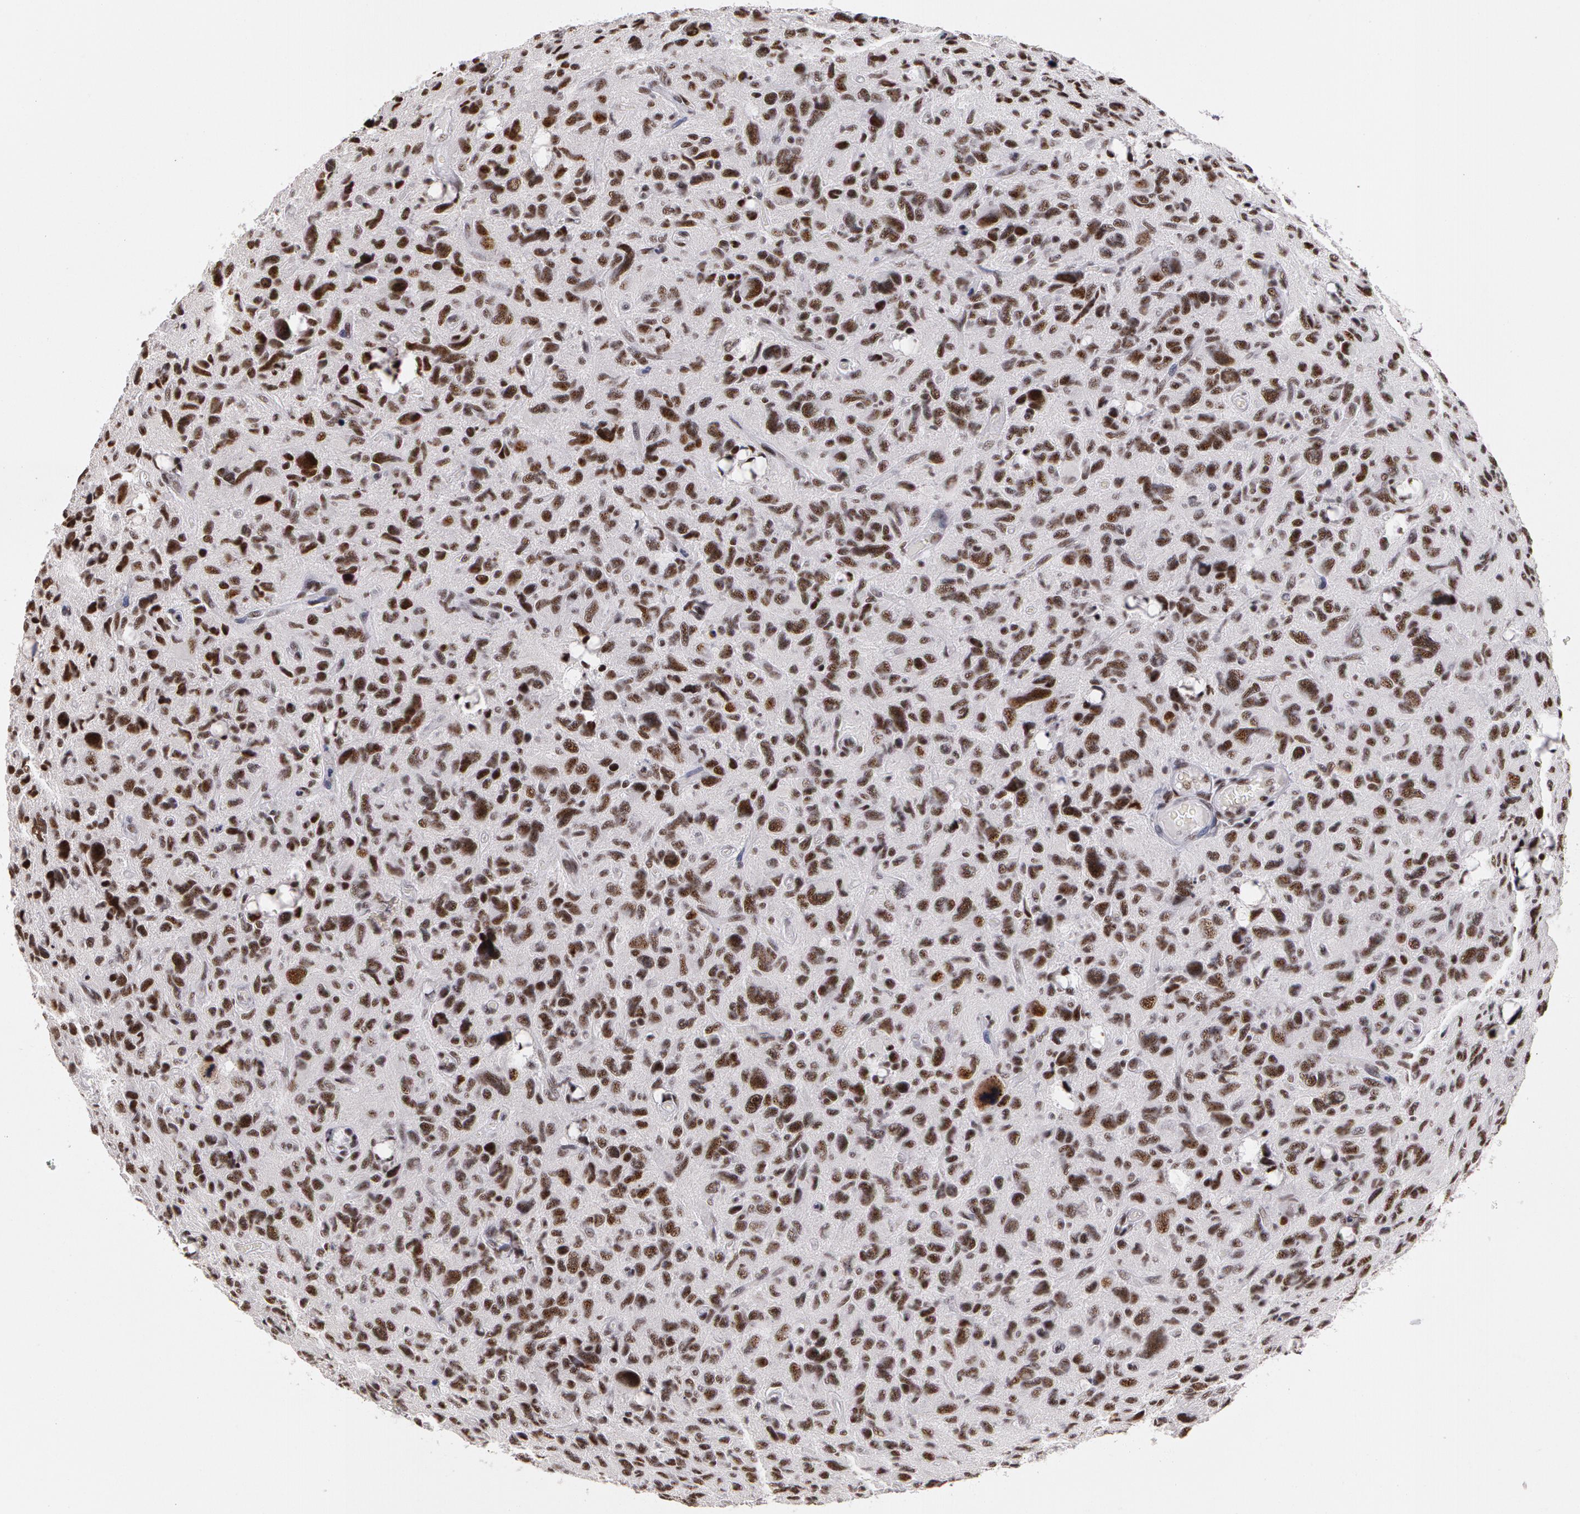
{"staining": {"intensity": "moderate", "quantity": ">75%", "location": "nuclear"}, "tissue": "glioma", "cell_type": "Tumor cells", "image_type": "cancer", "snomed": [{"axis": "morphology", "description": "Glioma, malignant, High grade"}, {"axis": "topography", "description": "Brain"}], "caption": "This photomicrograph exhibits immunohistochemistry (IHC) staining of high-grade glioma (malignant), with medium moderate nuclear positivity in about >75% of tumor cells.", "gene": "PNN", "patient": {"sex": "female", "age": 60}}